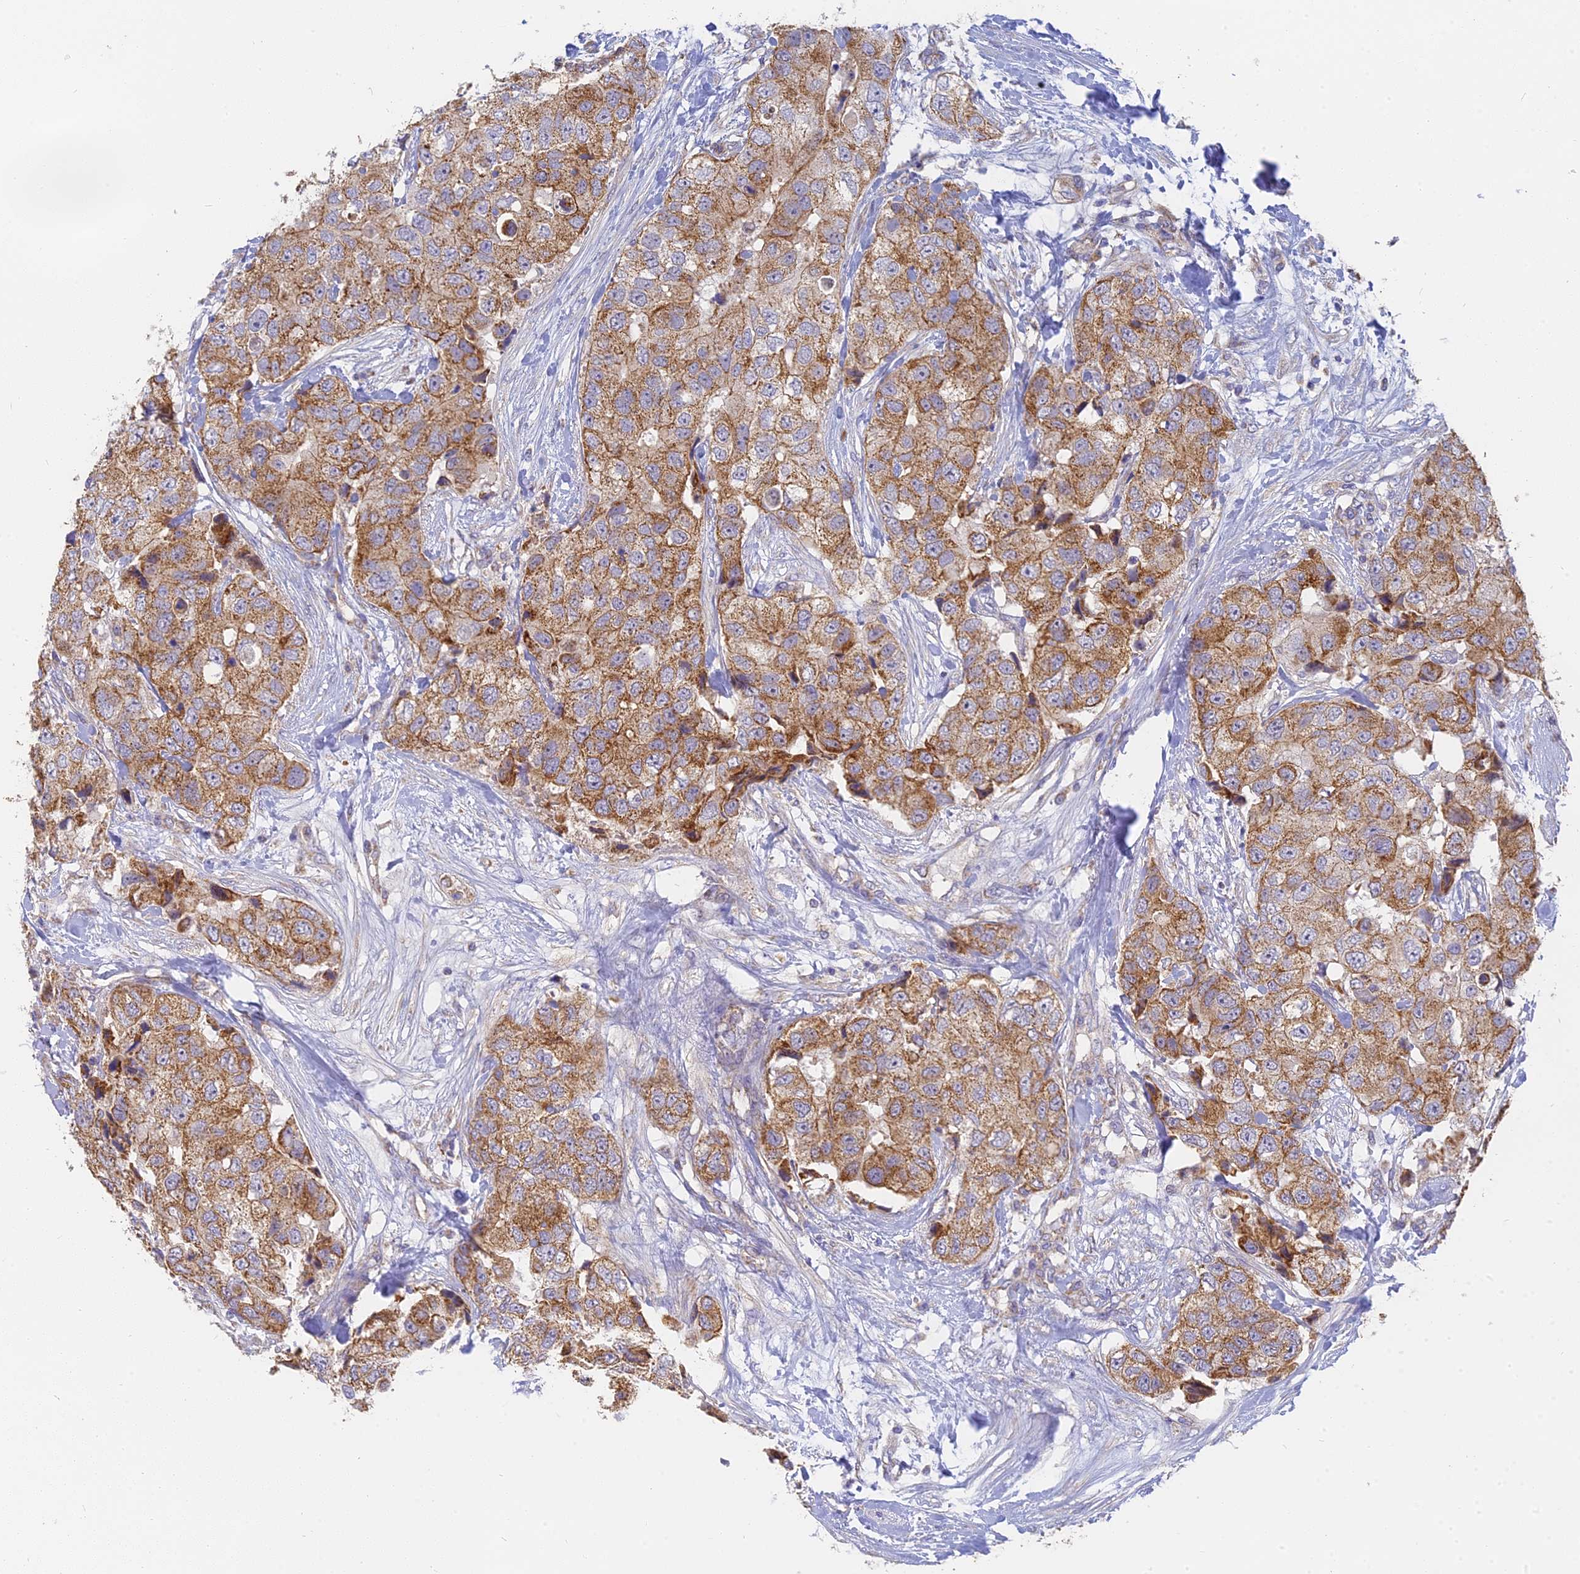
{"staining": {"intensity": "moderate", "quantity": ">75%", "location": "cytoplasmic/membranous"}, "tissue": "breast cancer", "cell_type": "Tumor cells", "image_type": "cancer", "snomed": [{"axis": "morphology", "description": "Duct carcinoma"}, {"axis": "topography", "description": "Breast"}], "caption": "An image of human intraductal carcinoma (breast) stained for a protein reveals moderate cytoplasmic/membranous brown staining in tumor cells. The staining is performed using DAB (3,3'-diaminobenzidine) brown chromogen to label protein expression. The nuclei are counter-stained blue using hematoxylin.", "gene": "MRPL15", "patient": {"sex": "female", "age": 62}}